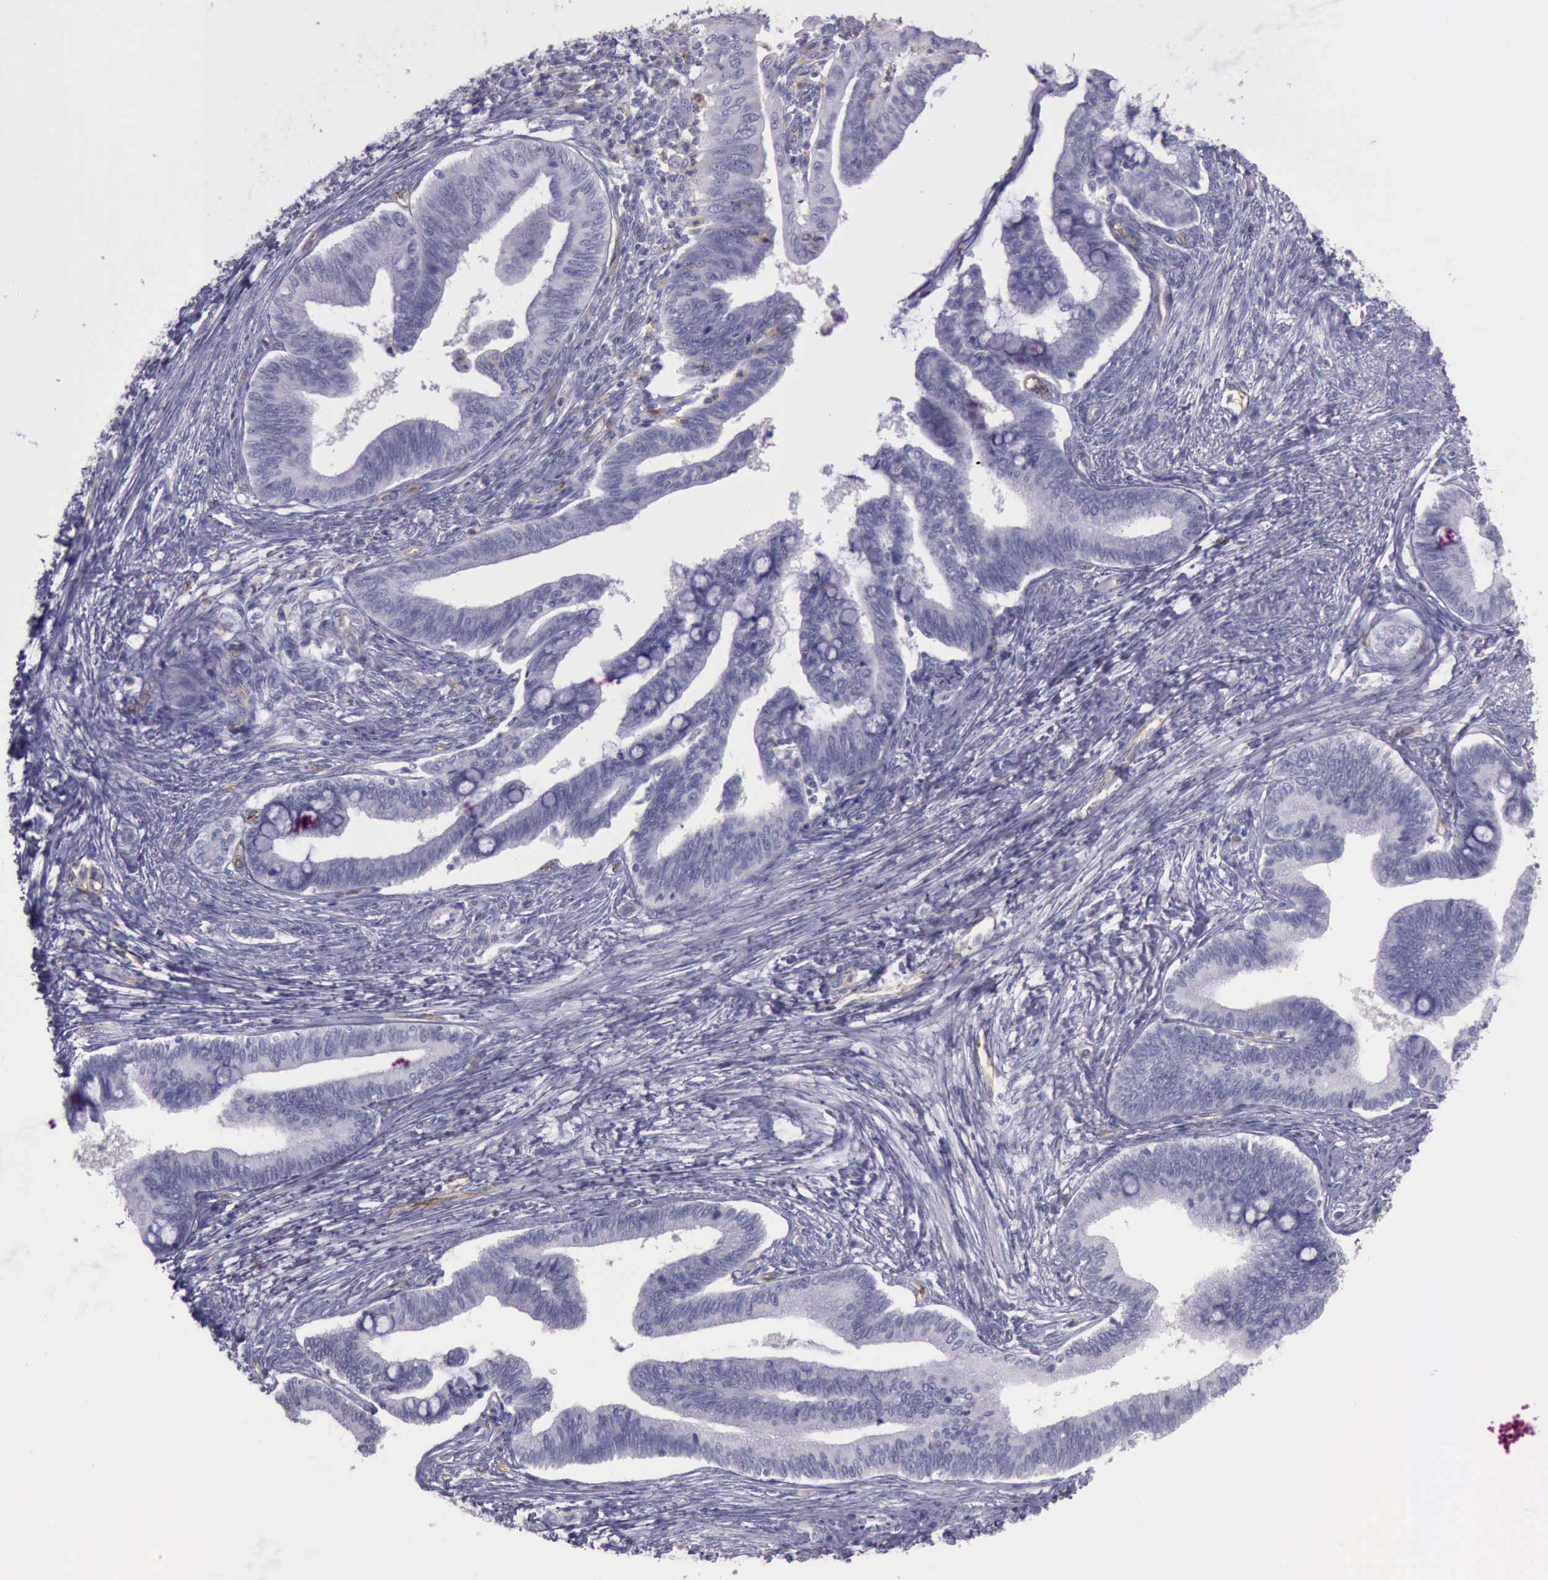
{"staining": {"intensity": "negative", "quantity": "none", "location": "none"}, "tissue": "cervical cancer", "cell_type": "Tumor cells", "image_type": "cancer", "snomed": [{"axis": "morphology", "description": "Adenocarcinoma, NOS"}, {"axis": "topography", "description": "Cervix"}], "caption": "A photomicrograph of adenocarcinoma (cervical) stained for a protein reveals no brown staining in tumor cells.", "gene": "TCEANC", "patient": {"sex": "female", "age": 36}}